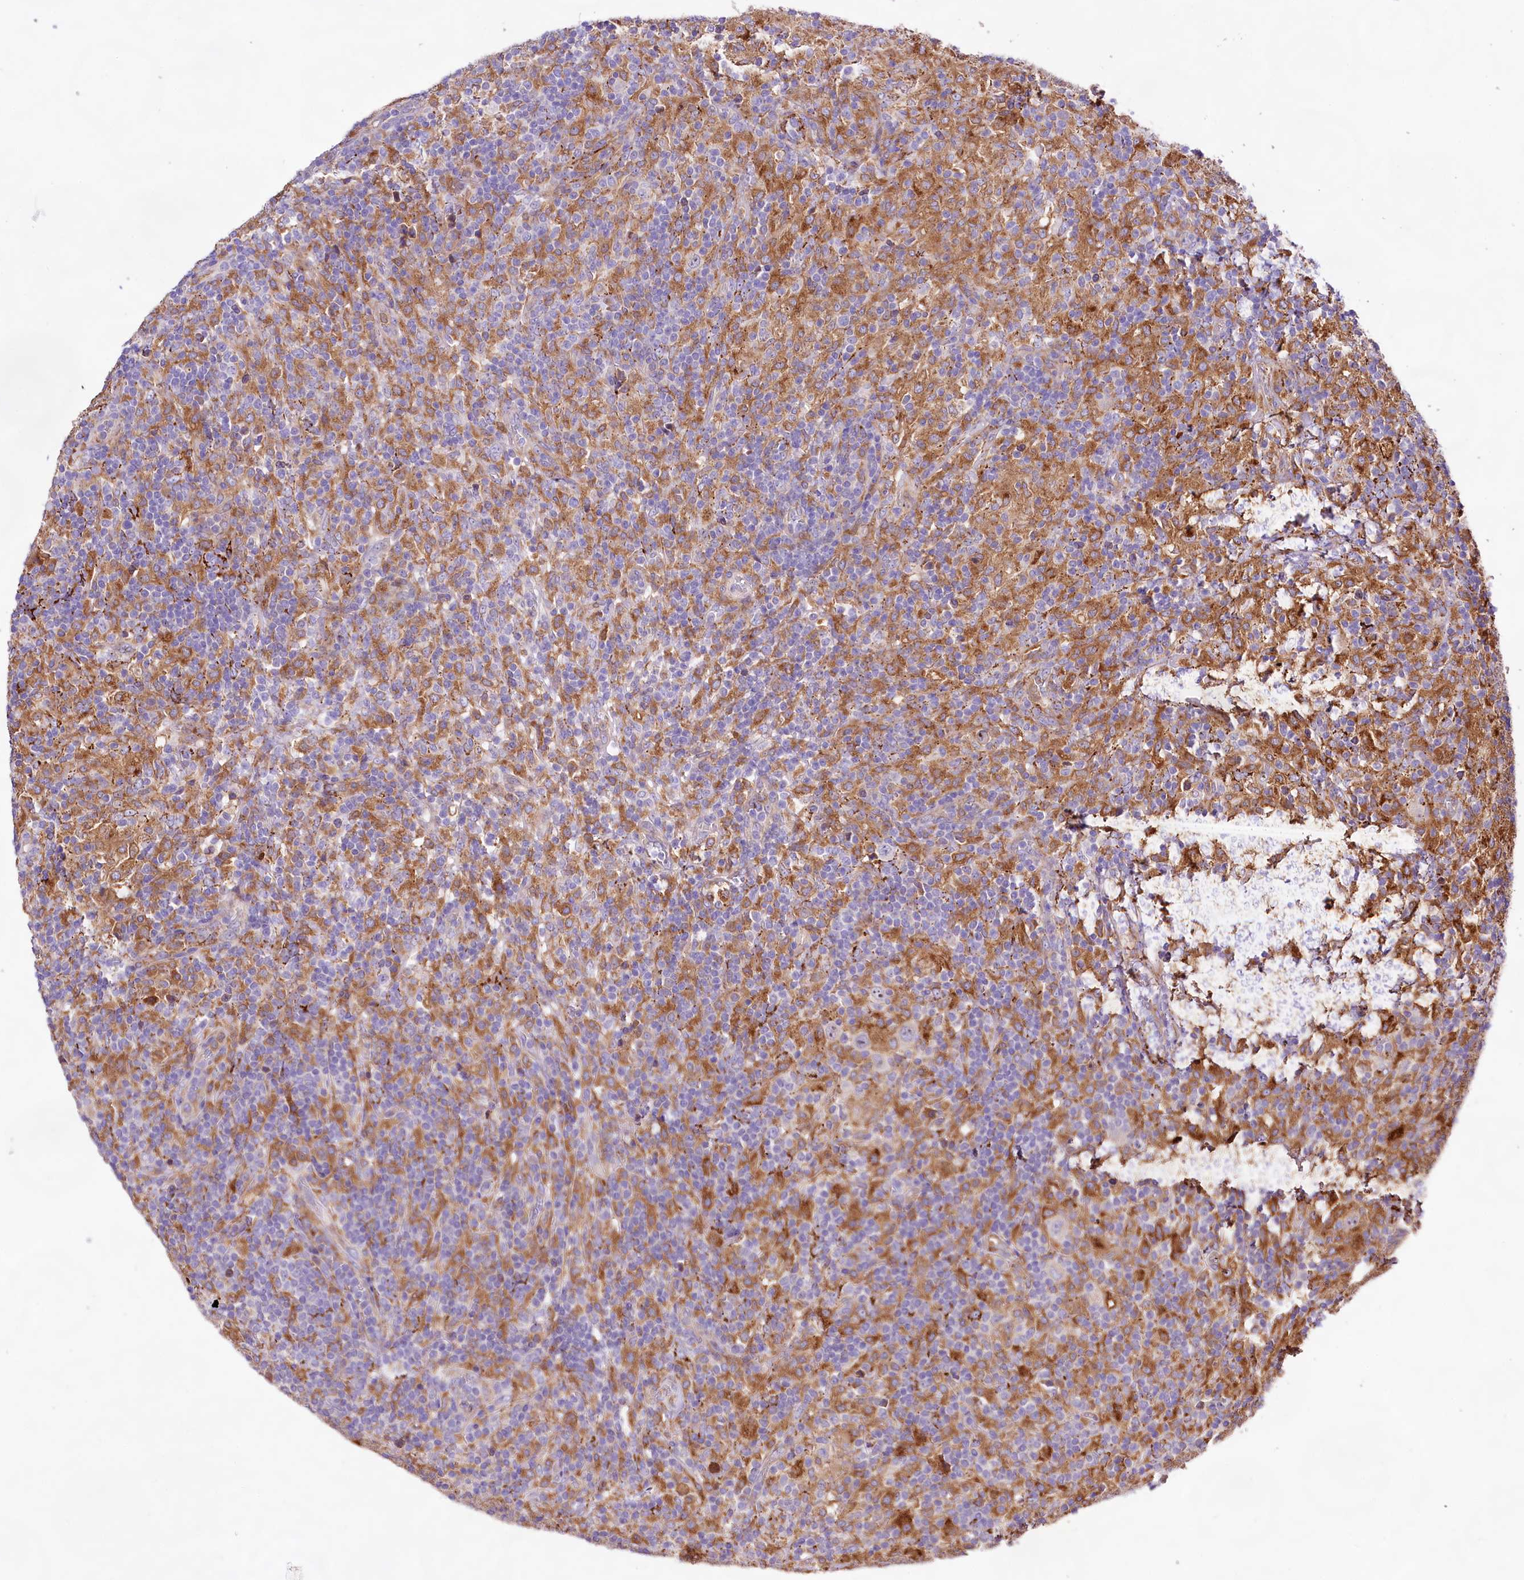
{"staining": {"intensity": "negative", "quantity": "none", "location": "none"}, "tissue": "lymphoma", "cell_type": "Tumor cells", "image_type": "cancer", "snomed": [{"axis": "morphology", "description": "Hodgkin's disease, NOS"}, {"axis": "topography", "description": "Lymph node"}], "caption": "This micrograph is of Hodgkin's disease stained with immunohistochemistry to label a protein in brown with the nuclei are counter-stained blue. There is no staining in tumor cells.", "gene": "DMXL2", "patient": {"sex": "male", "age": 70}}